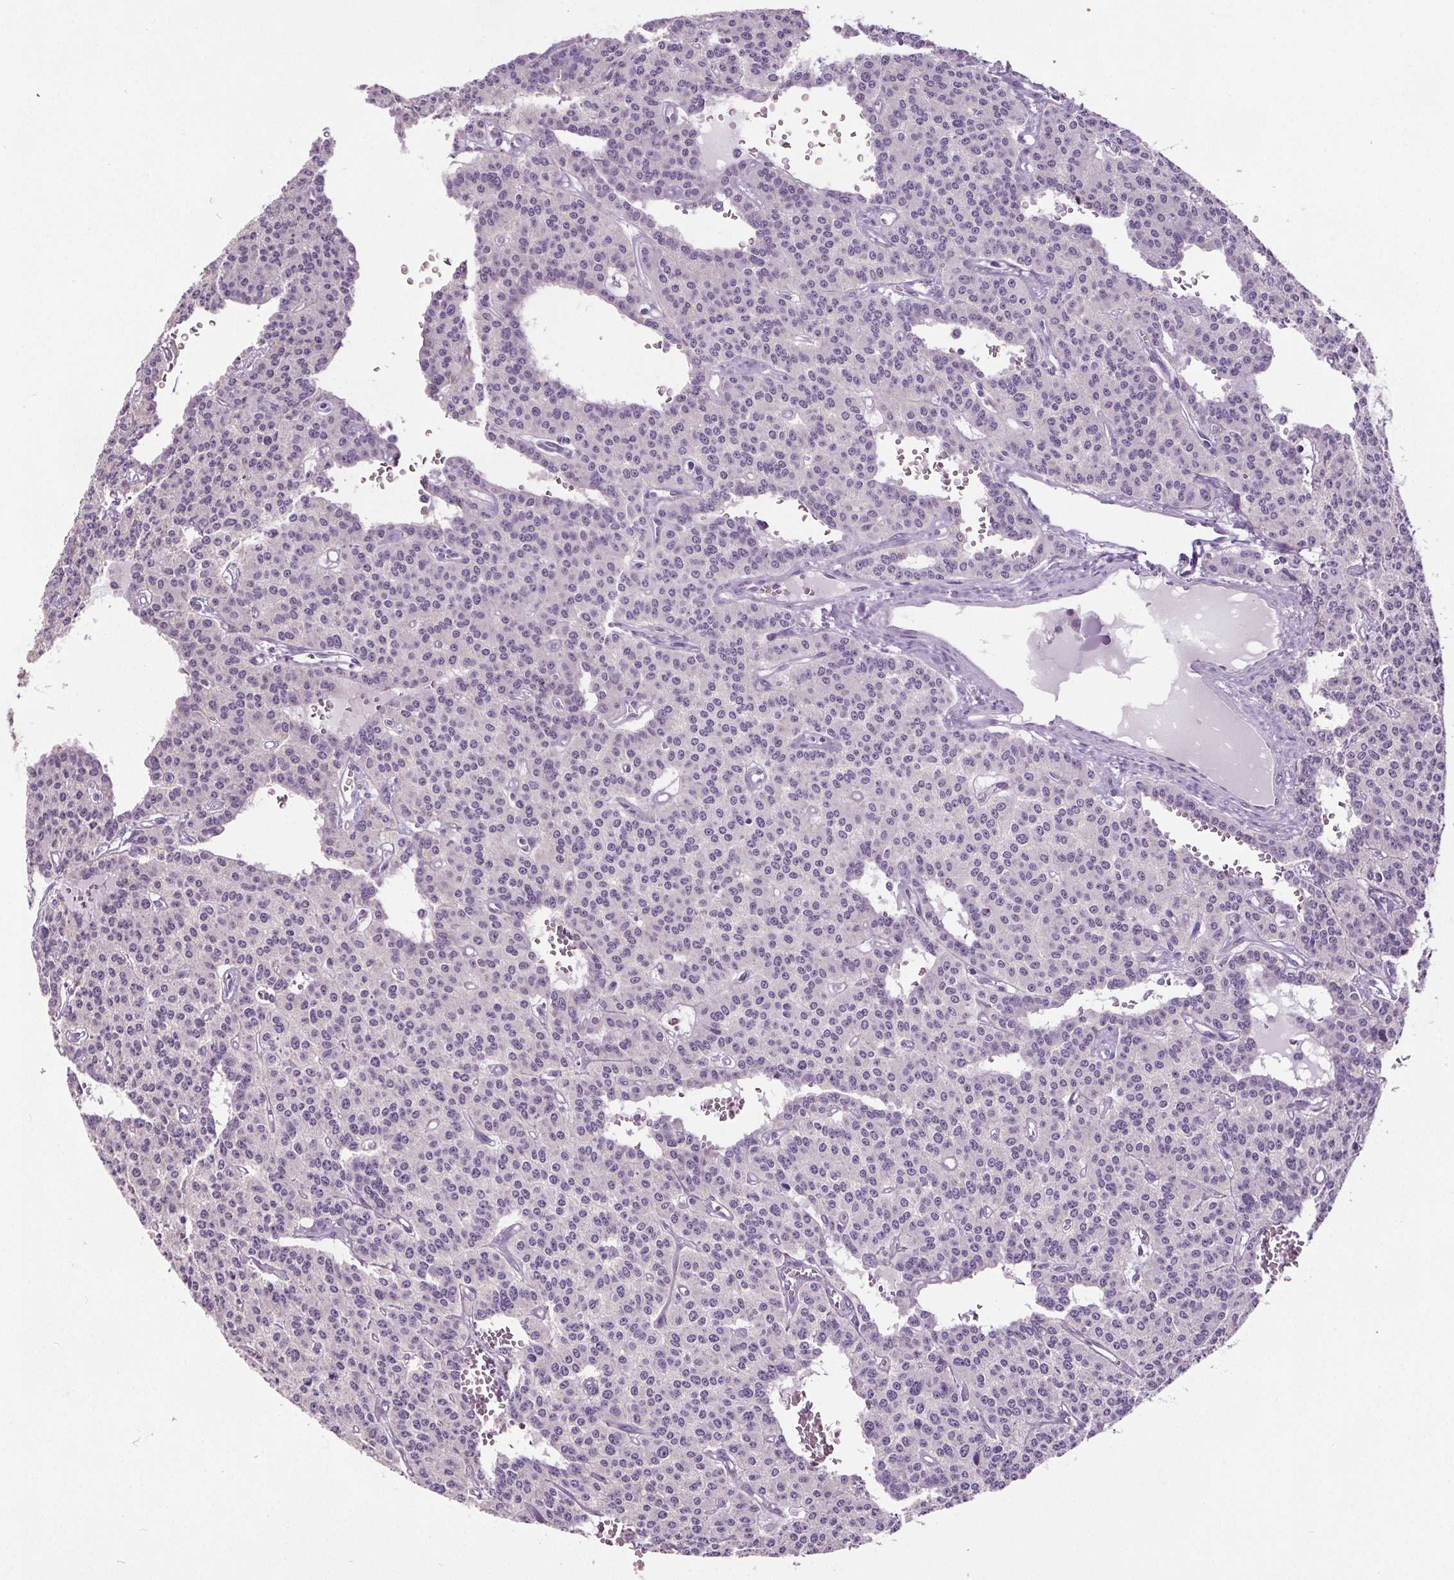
{"staining": {"intensity": "negative", "quantity": "none", "location": "none"}, "tissue": "carcinoid", "cell_type": "Tumor cells", "image_type": "cancer", "snomed": [{"axis": "morphology", "description": "Carcinoid, malignant, NOS"}, {"axis": "topography", "description": "Lung"}], "caption": "Tumor cells are negative for protein expression in human carcinoid.", "gene": "GPIHBP1", "patient": {"sex": "female", "age": 71}}